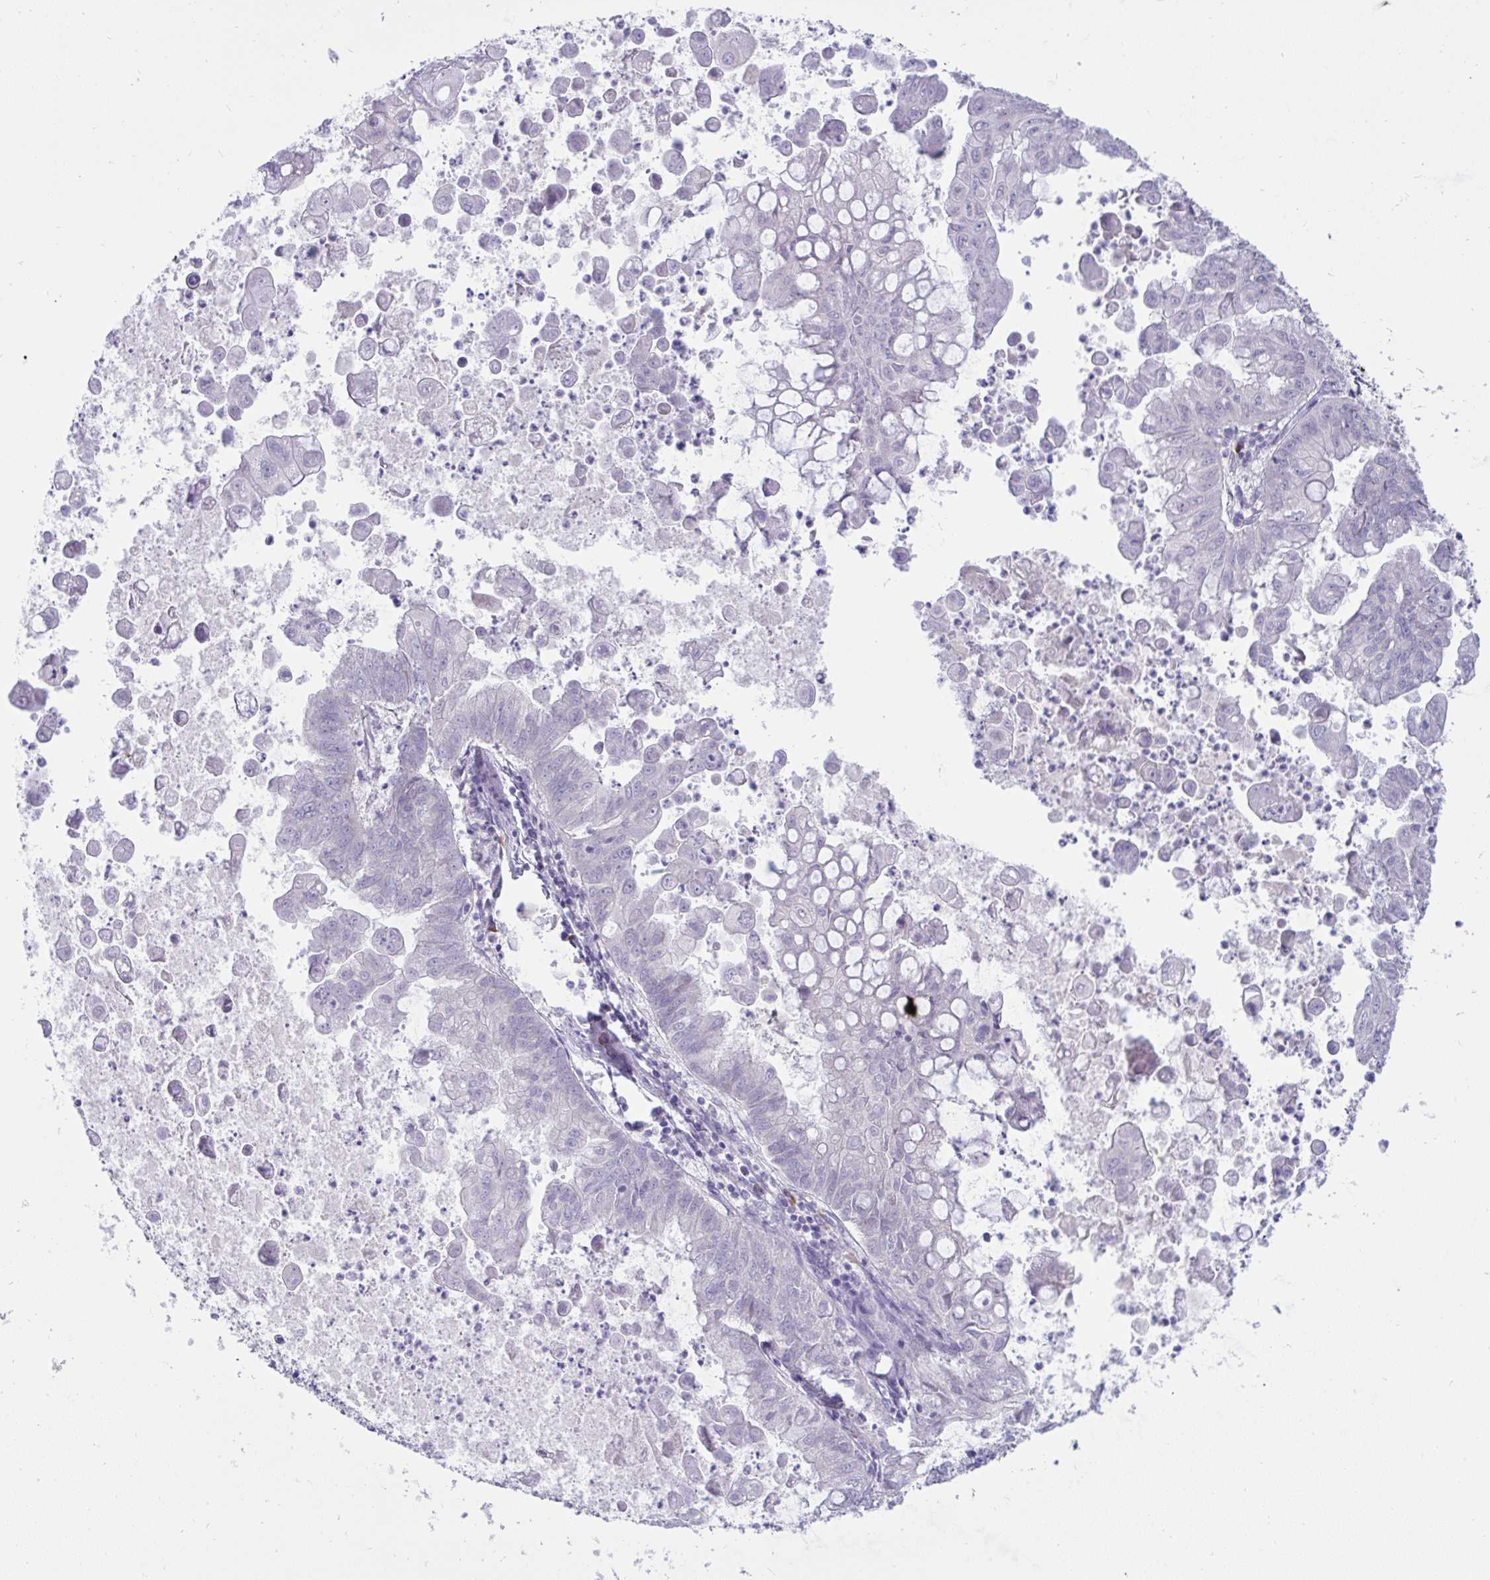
{"staining": {"intensity": "negative", "quantity": "none", "location": "none"}, "tissue": "stomach cancer", "cell_type": "Tumor cells", "image_type": "cancer", "snomed": [{"axis": "morphology", "description": "Adenocarcinoma, NOS"}, {"axis": "topography", "description": "Stomach, upper"}], "caption": "High power microscopy histopathology image of an IHC image of stomach adenocarcinoma, revealing no significant expression in tumor cells.", "gene": "TMEM41A", "patient": {"sex": "male", "age": 80}}